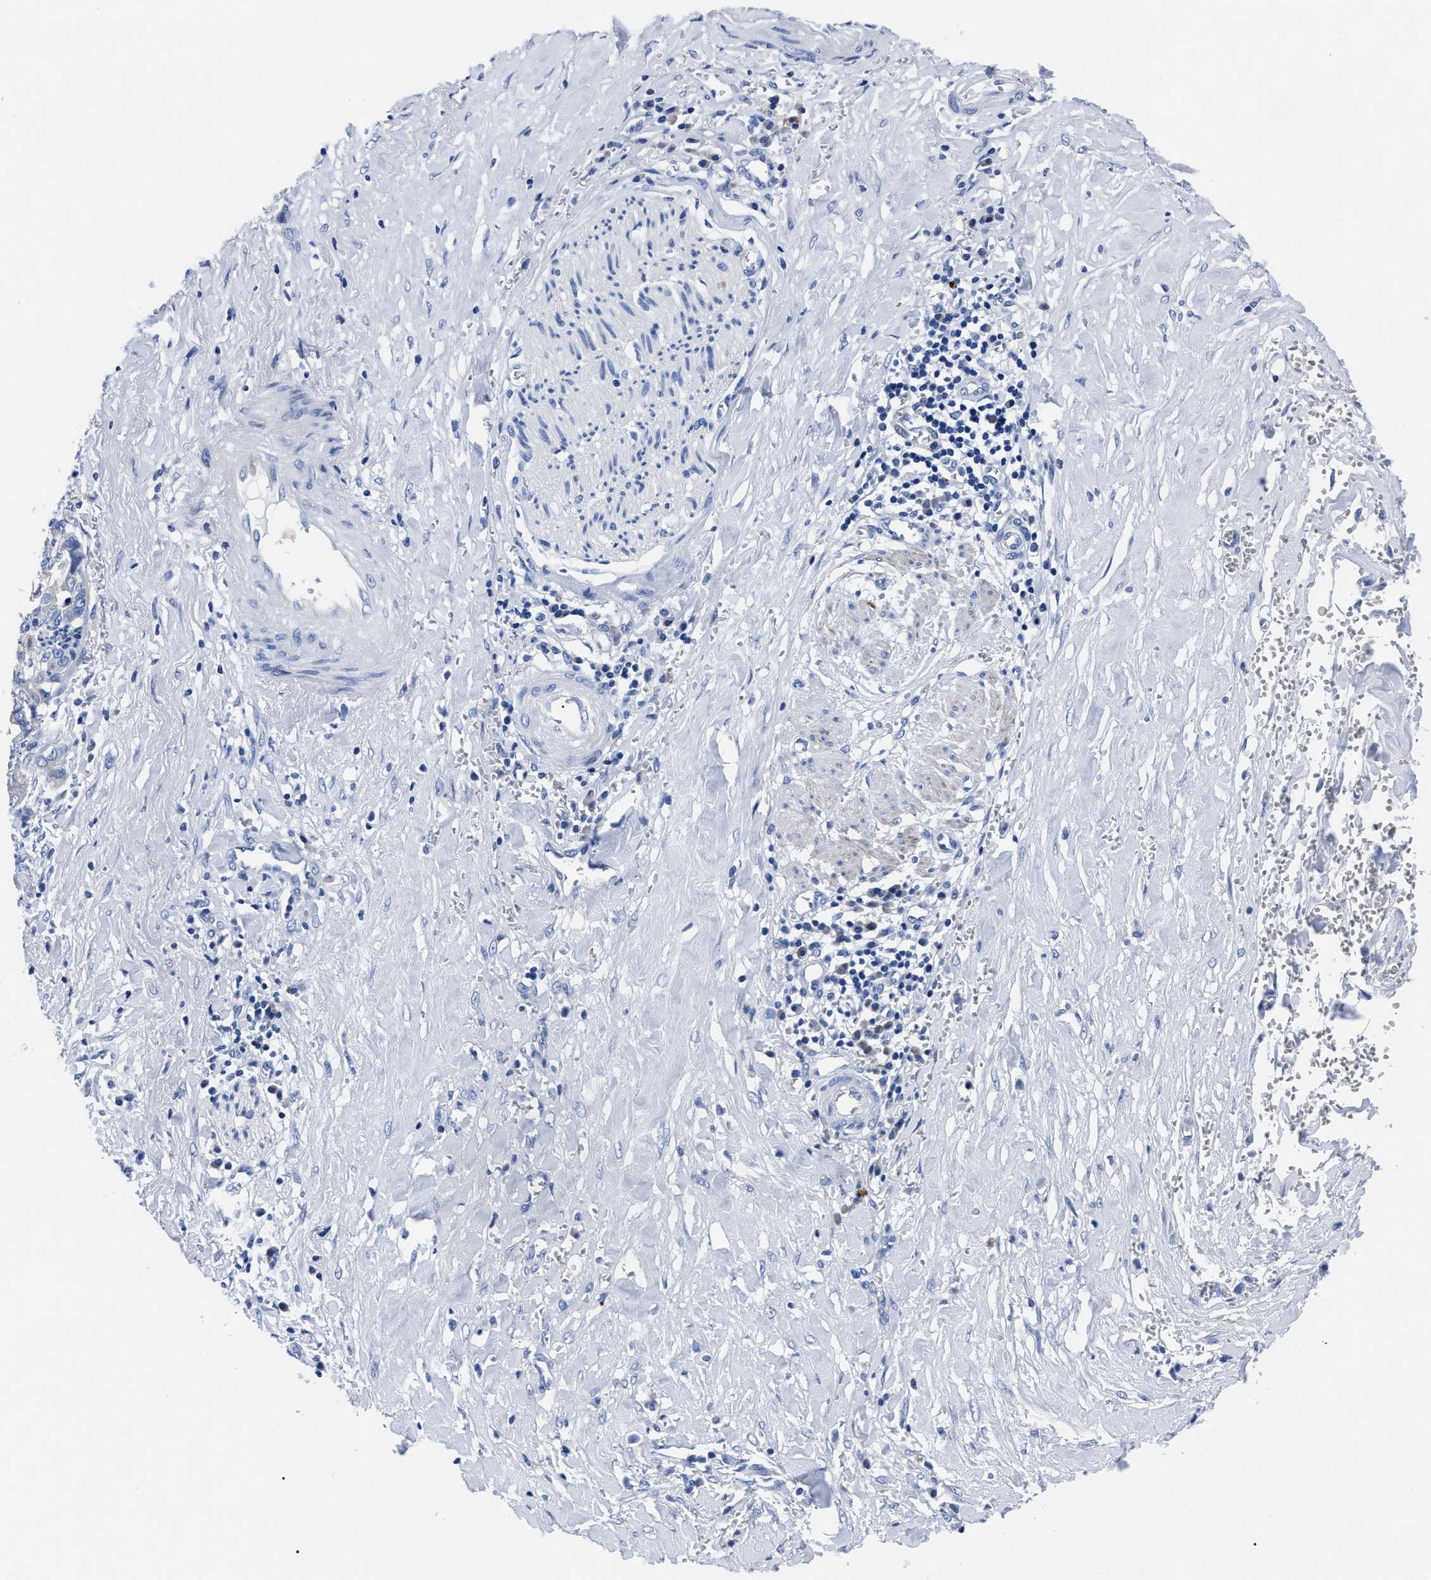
{"staining": {"intensity": "negative", "quantity": "none", "location": "none"}, "tissue": "liver cancer", "cell_type": "Tumor cells", "image_type": "cancer", "snomed": [{"axis": "morphology", "description": "Cholangiocarcinoma"}, {"axis": "topography", "description": "Liver"}], "caption": "High power microscopy micrograph of an immunohistochemistry (IHC) photomicrograph of cholangiocarcinoma (liver), revealing no significant positivity in tumor cells.", "gene": "MOV10L1", "patient": {"sex": "female", "age": 79}}